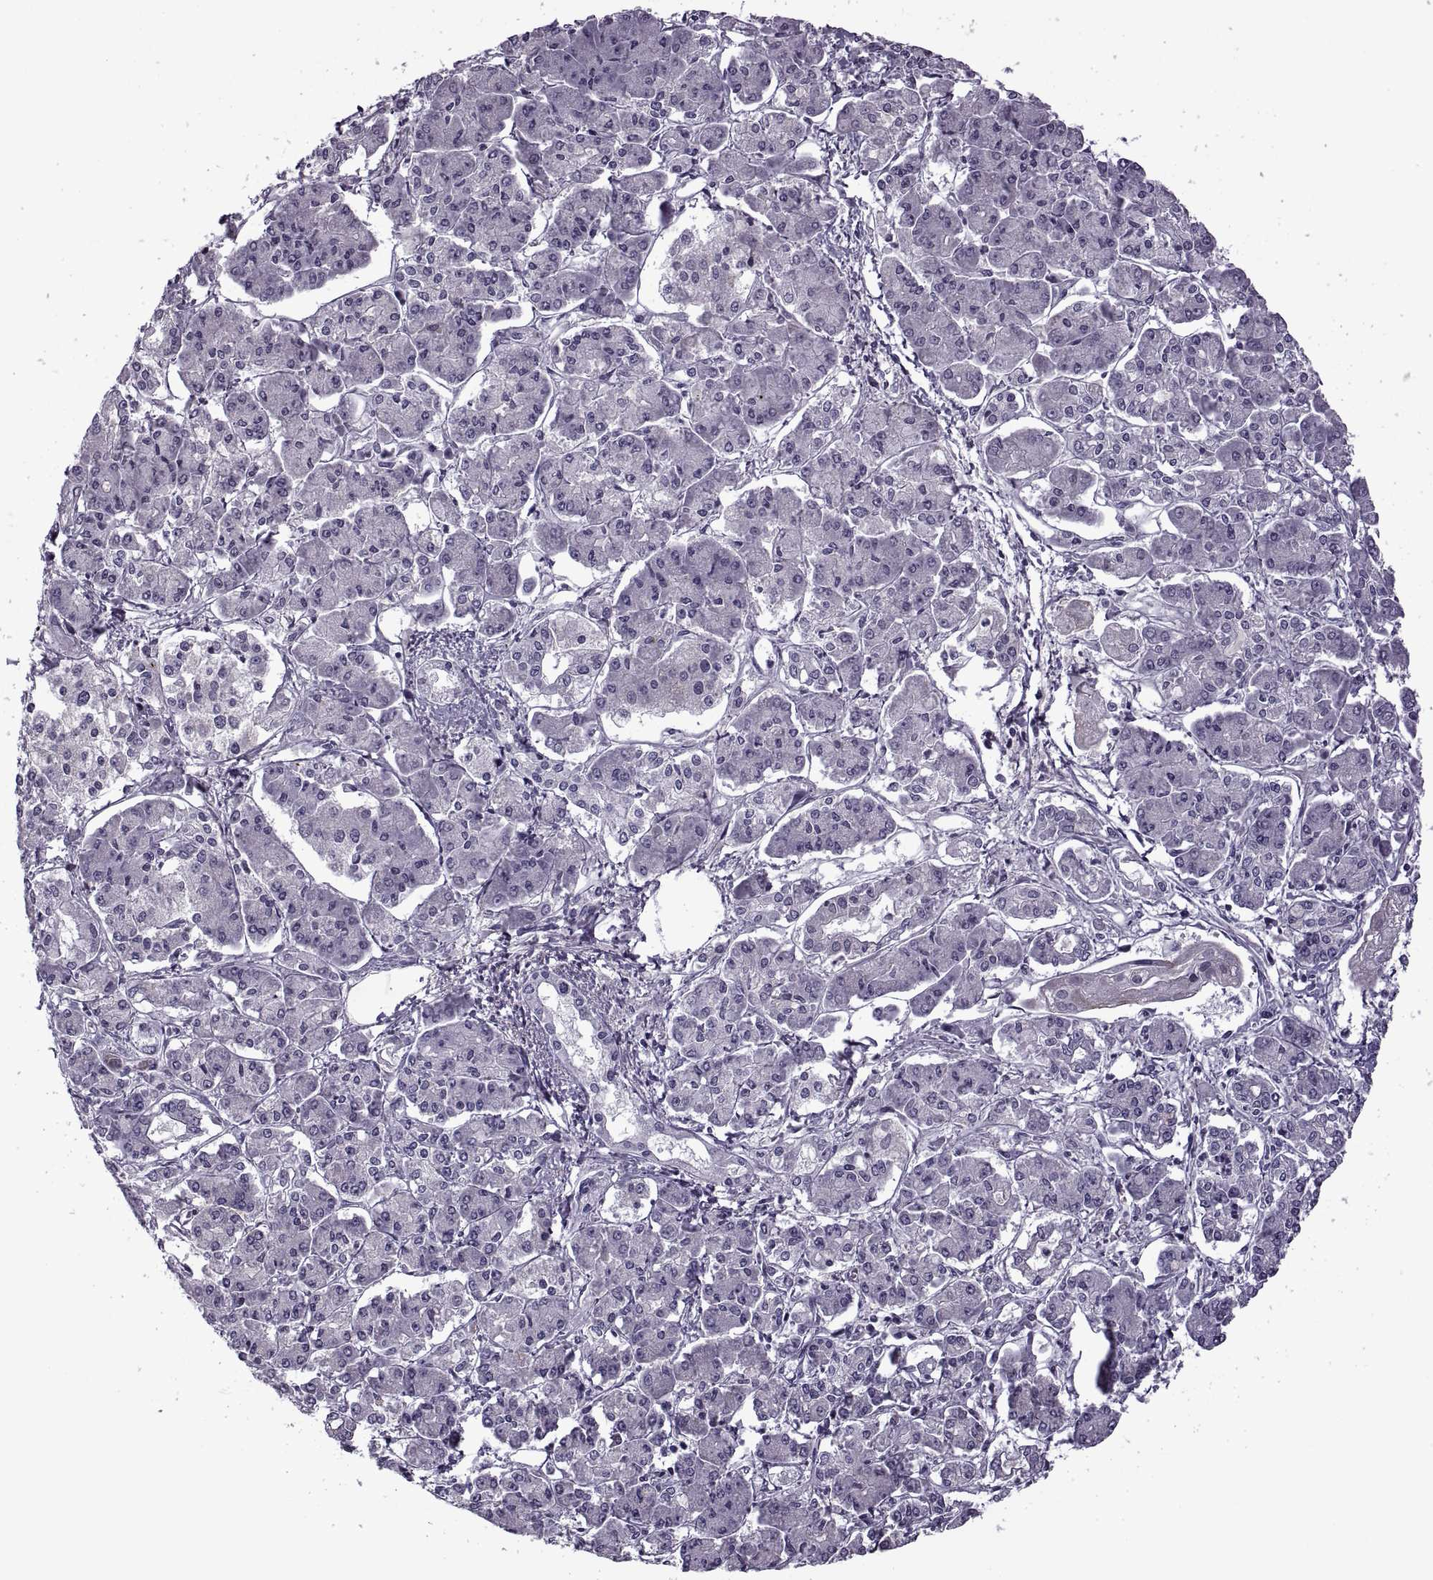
{"staining": {"intensity": "negative", "quantity": "none", "location": "none"}, "tissue": "pancreatic cancer", "cell_type": "Tumor cells", "image_type": "cancer", "snomed": [{"axis": "morphology", "description": "Adenocarcinoma, NOS"}, {"axis": "topography", "description": "Pancreas"}], "caption": "An IHC image of pancreatic adenocarcinoma is shown. There is no staining in tumor cells of pancreatic adenocarcinoma.", "gene": "RIPK4", "patient": {"sex": "male", "age": 85}}